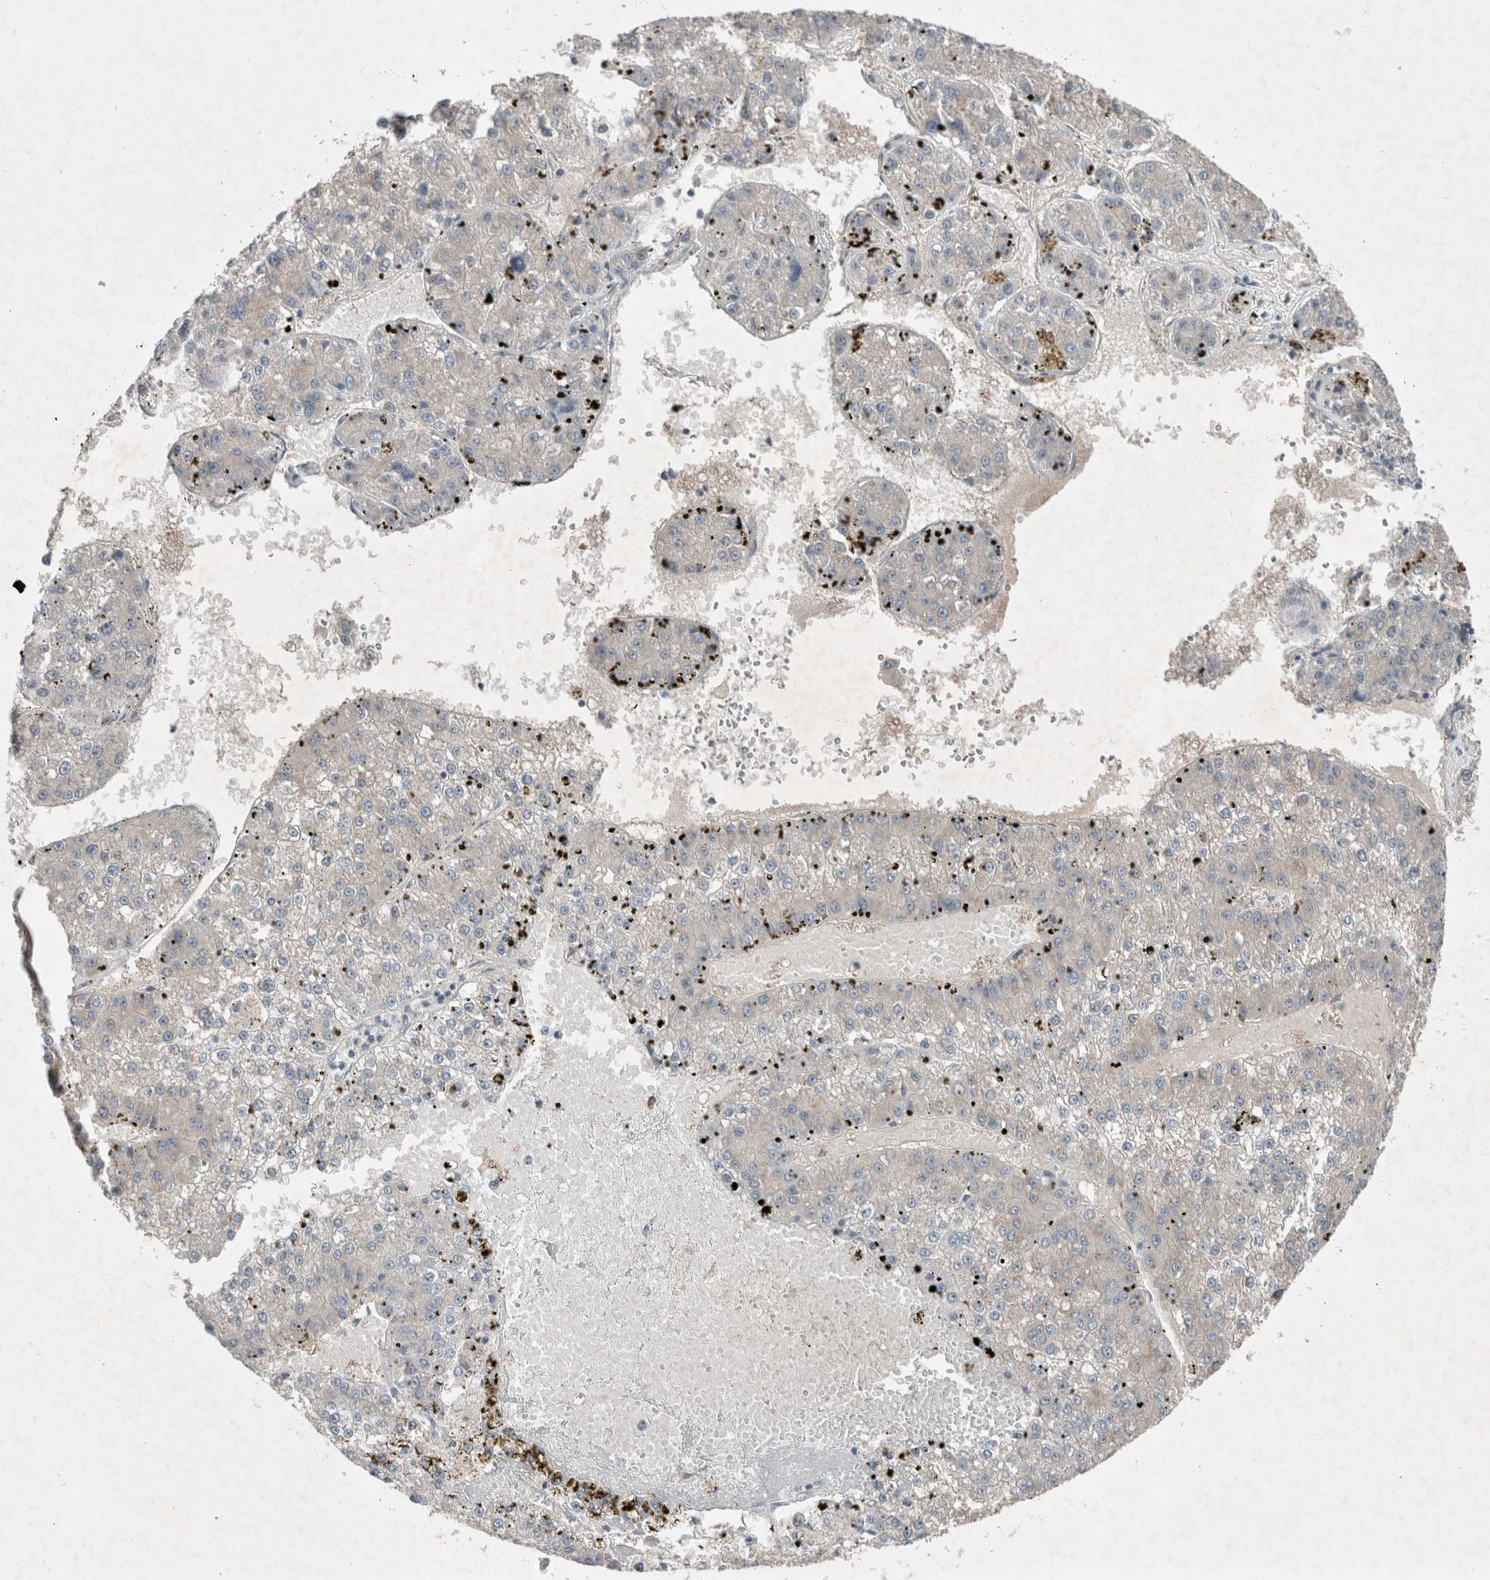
{"staining": {"intensity": "negative", "quantity": "none", "location": "none"}, "tissue": "liver cancer", "cell_type": "Tumor cells", "image_type": "cancer", "snomed": [{"axis": "morphology", "description": "Carcinoma, Hepatocellular, NOS"}, {"axis": "topography", "description": "Liver"}], "caption": "Immunohistochemical staining of human liver cancer (hepatocellular carcinoma) exhibits no significant expression in tumor cells.", "gene": "RALGDS", "patient": {"sex": "female", "age": 73}}